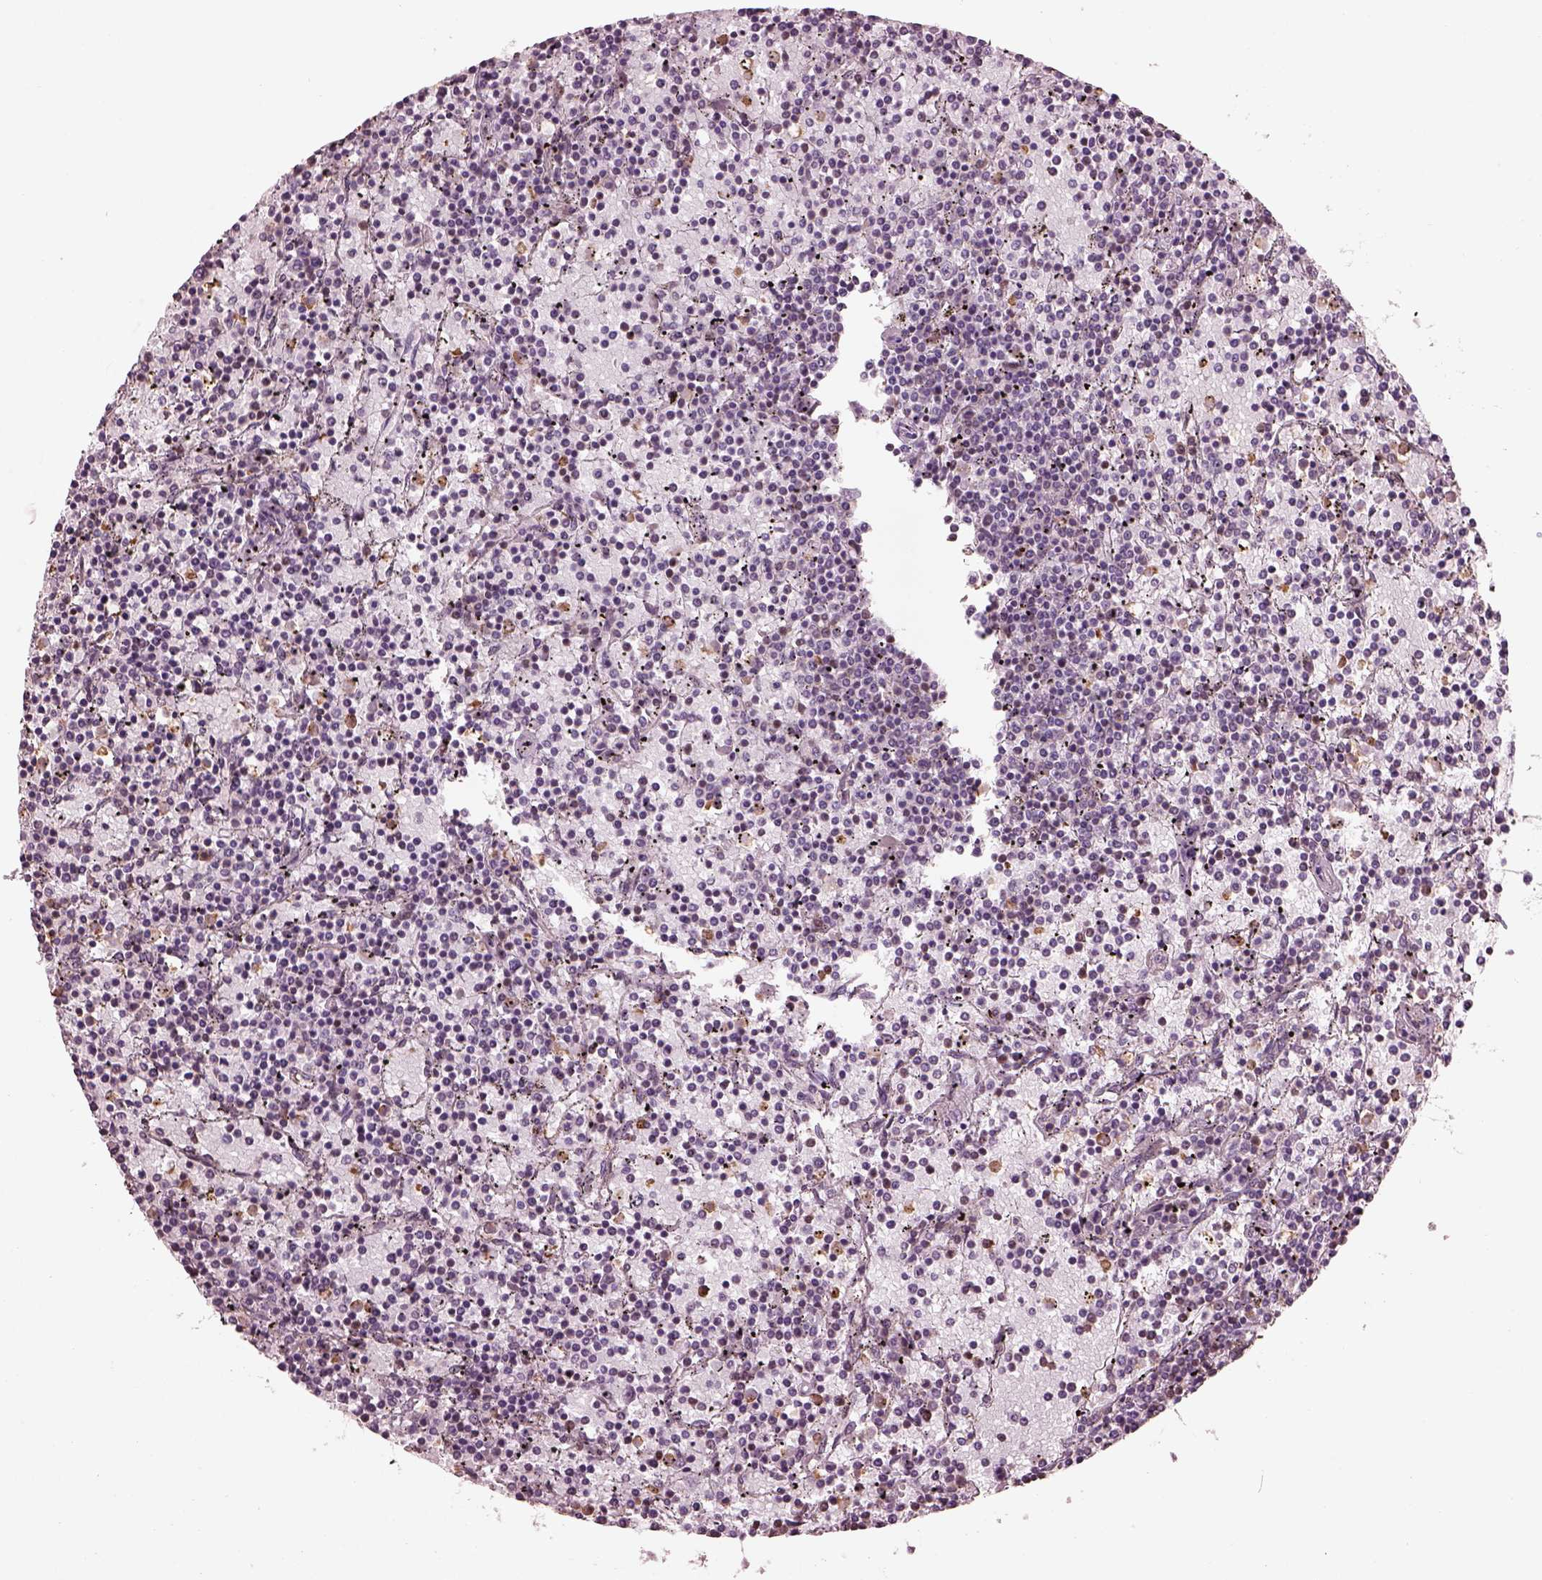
{"staining": {"intensity": "negative", "quantity": "none", "location": "none"}, "tissue": "lymphoma", "cell_type": "Tumor cells", "image_type": "cancer", "snomed": [{"axis": "morphology", "description": "Malignant lymphoma, non-Hodgkin's type, Low grade"}, {"axis": "topography", "description": "Spleen"}], "caption": "A histopathology image of human malignant lymphoma, non-Hodgkin's type (low-grade) is negative for staining in tumor cells.", "gene": "BFSP1", "patient": {"sex": "female", "age": 77}}